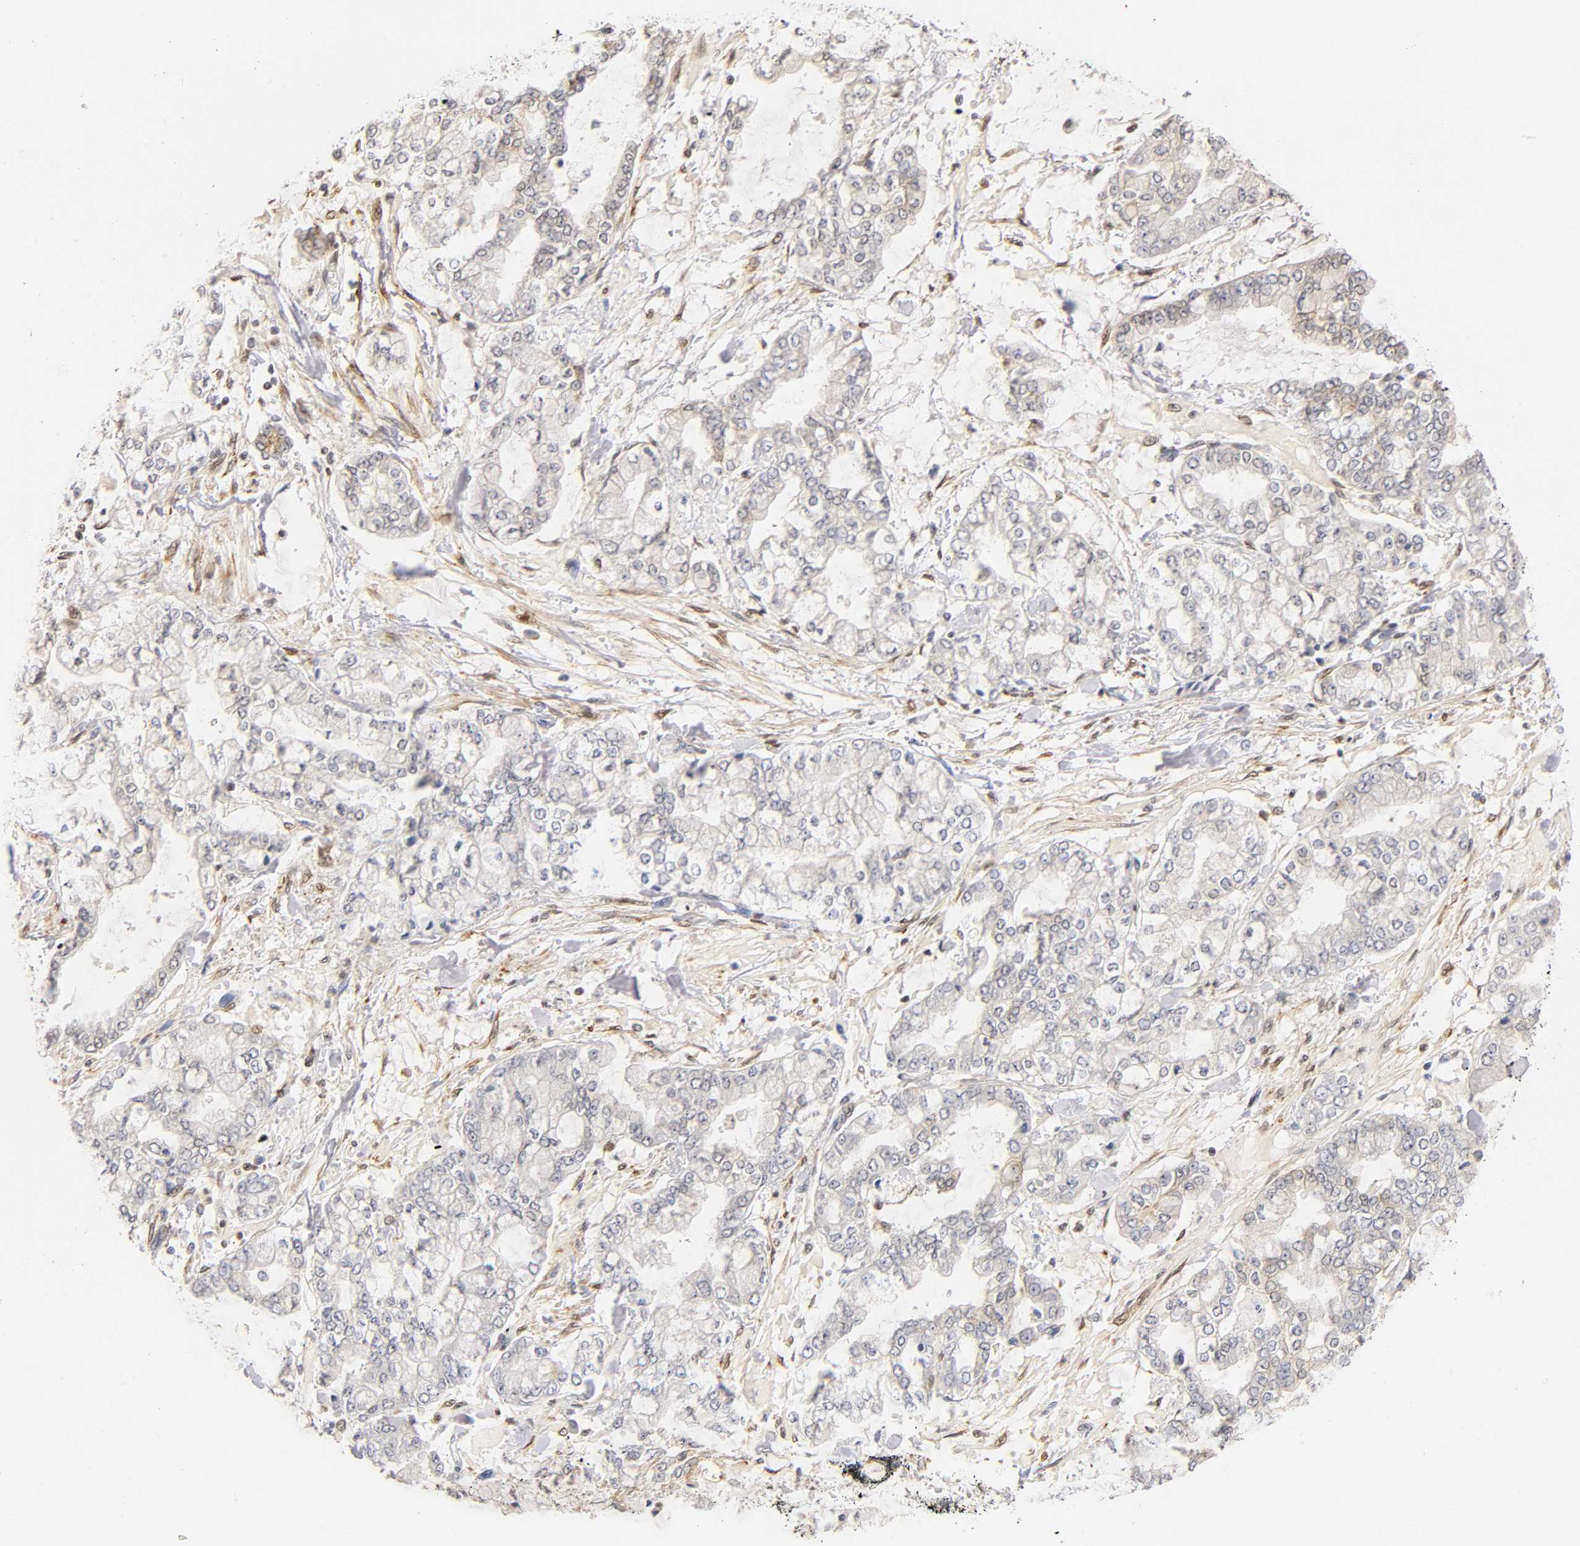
{"staining": {"intensity": "weak", "quantity": "25%-75%", "location": "cytoplasmic/membranous"}, "tissue": "stomach cancer", "cell_type": "Tumor cells", "image_type": "cancer", "snomed": [{"axis": "morphology", "description": "Normal tissue, NOS"}, {"axis": "morphology", "description": "Adenocarcinoma, NOS"}, {"axis": "topography", "description": "Stomach, upper"}, {"axis": "topography", "description": "Stomach"}], "caption": "This is an image of IHC staining of stomach cancer (adenocarcinoma), which shows weak positivity in the cytoplasmic/membranous of tumor cells.", "gene": "RUNX1", "patient": {"sex": "male", "age": 76}}